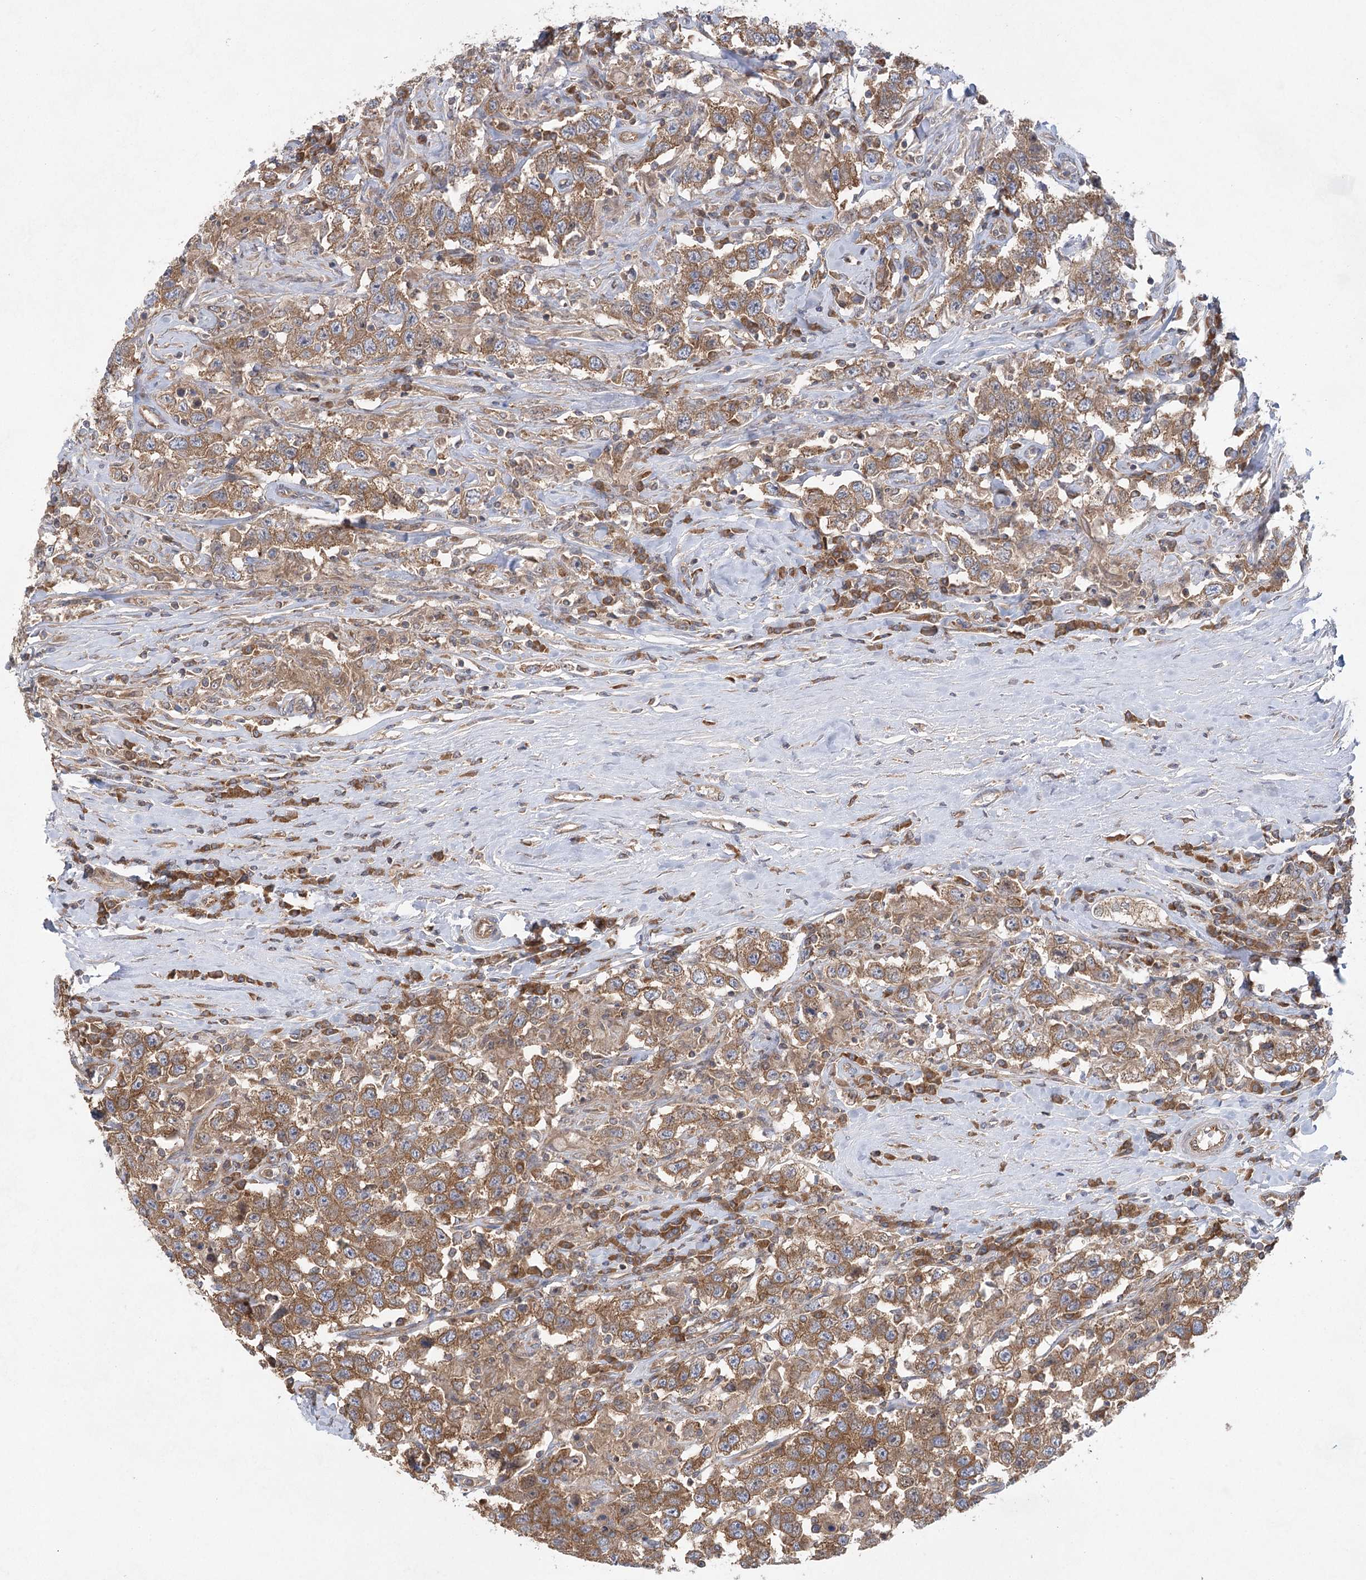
{"staining": {"intensity": "moderate", "quantity": ">75%", "location": "cytoplasmic/membranous"}, "tissue": "testis cancer", "cell_type": "Tumor cells", "image_type": "cancer", "snomed": [{"axis": "morphology", "description": "Seminoma, NOS"}, {"axis": "topography", "description": "Testis"}], "caption": "Brown immunohistochemical staining in human testis cancer (seminoma) exhibits moderate cytoplasmic/membranous positivity in about >75% of tumor cells.", "gene": "EIF3A", "patient": {"sex": "male", "age": 41}}